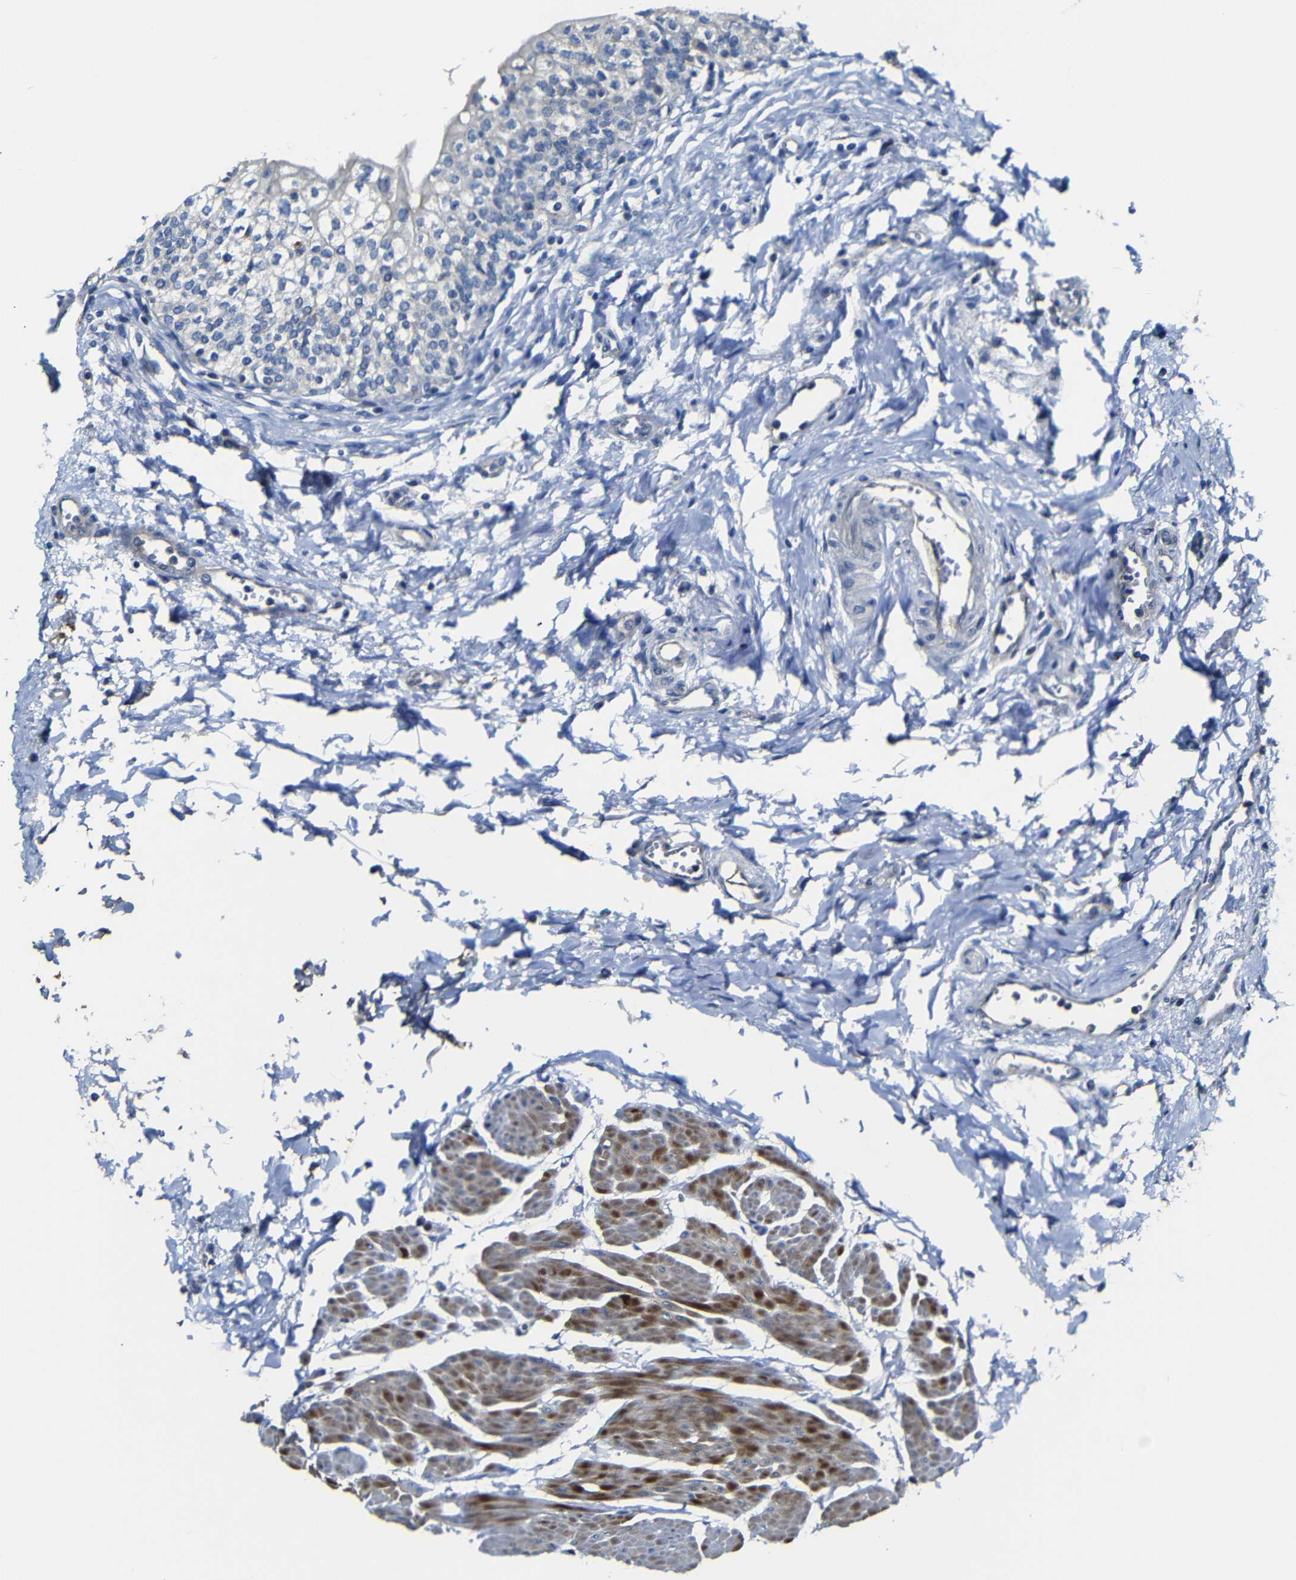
{"staining": {"intensity": "weak", "quantity": "<25%", "location": "cytoplasmic/membranous"}, "tissue": "urinary bladder", "cell_type": "Urothelial cells", "image_type": "normal", "snomed": [{"axis": "morphology", "description": "Normal tissue, NOS"}, {"axis": "topography", "description": "Urinary bladder"}], "caption": "Immunohistochemistry (IHC) micrograph of unremarkable urinary bladder: human urinary bladder stained with DAB (3,3'-diaminobenzidine) displays no significant protein expression in urothelial cells. Nuclei are stained in blue.", "gene": "AFDN", "patient": {"sex": "male", "age": 55}}